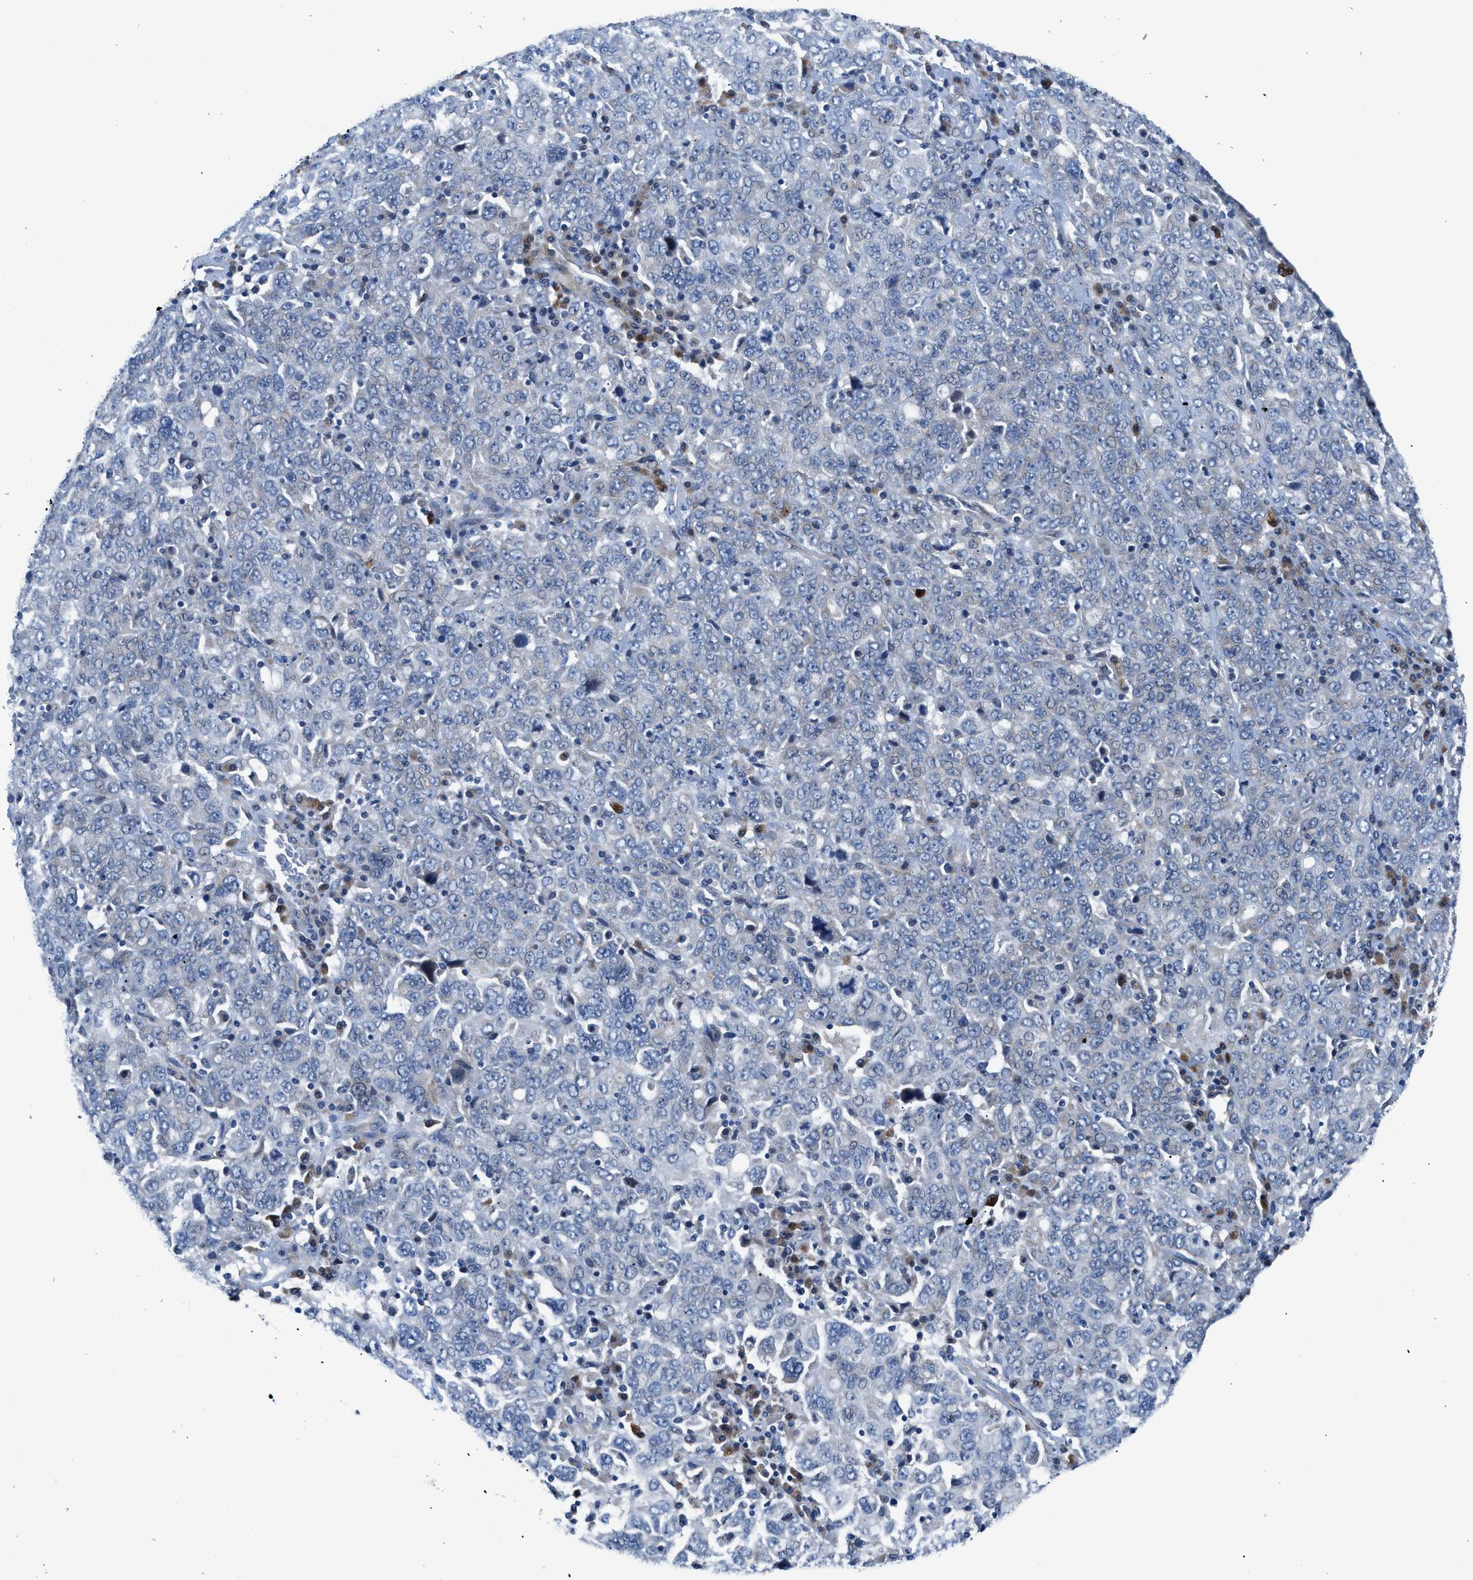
{"staining": {"intensity": "negative", "quantity": "none", "location": "none"}, "tissue": "ovarian cancer", "cell_type": "Tumor cells", "image_type": "cancer", "snomed": [{"axis": "morphology", "description": "Carcinoma, endometroid"}, {"axis": "topography", "description": "Ovary"}], "caption": "The photomicrograph exhibits no significant staining in tumor cells of ovarian cancer. The staining is performed using DAB brown chromogen with nuclei counter-stained in using hematoxylin.", "gene": "UAP1", "patient": {"sex": "female", "age": 62}}